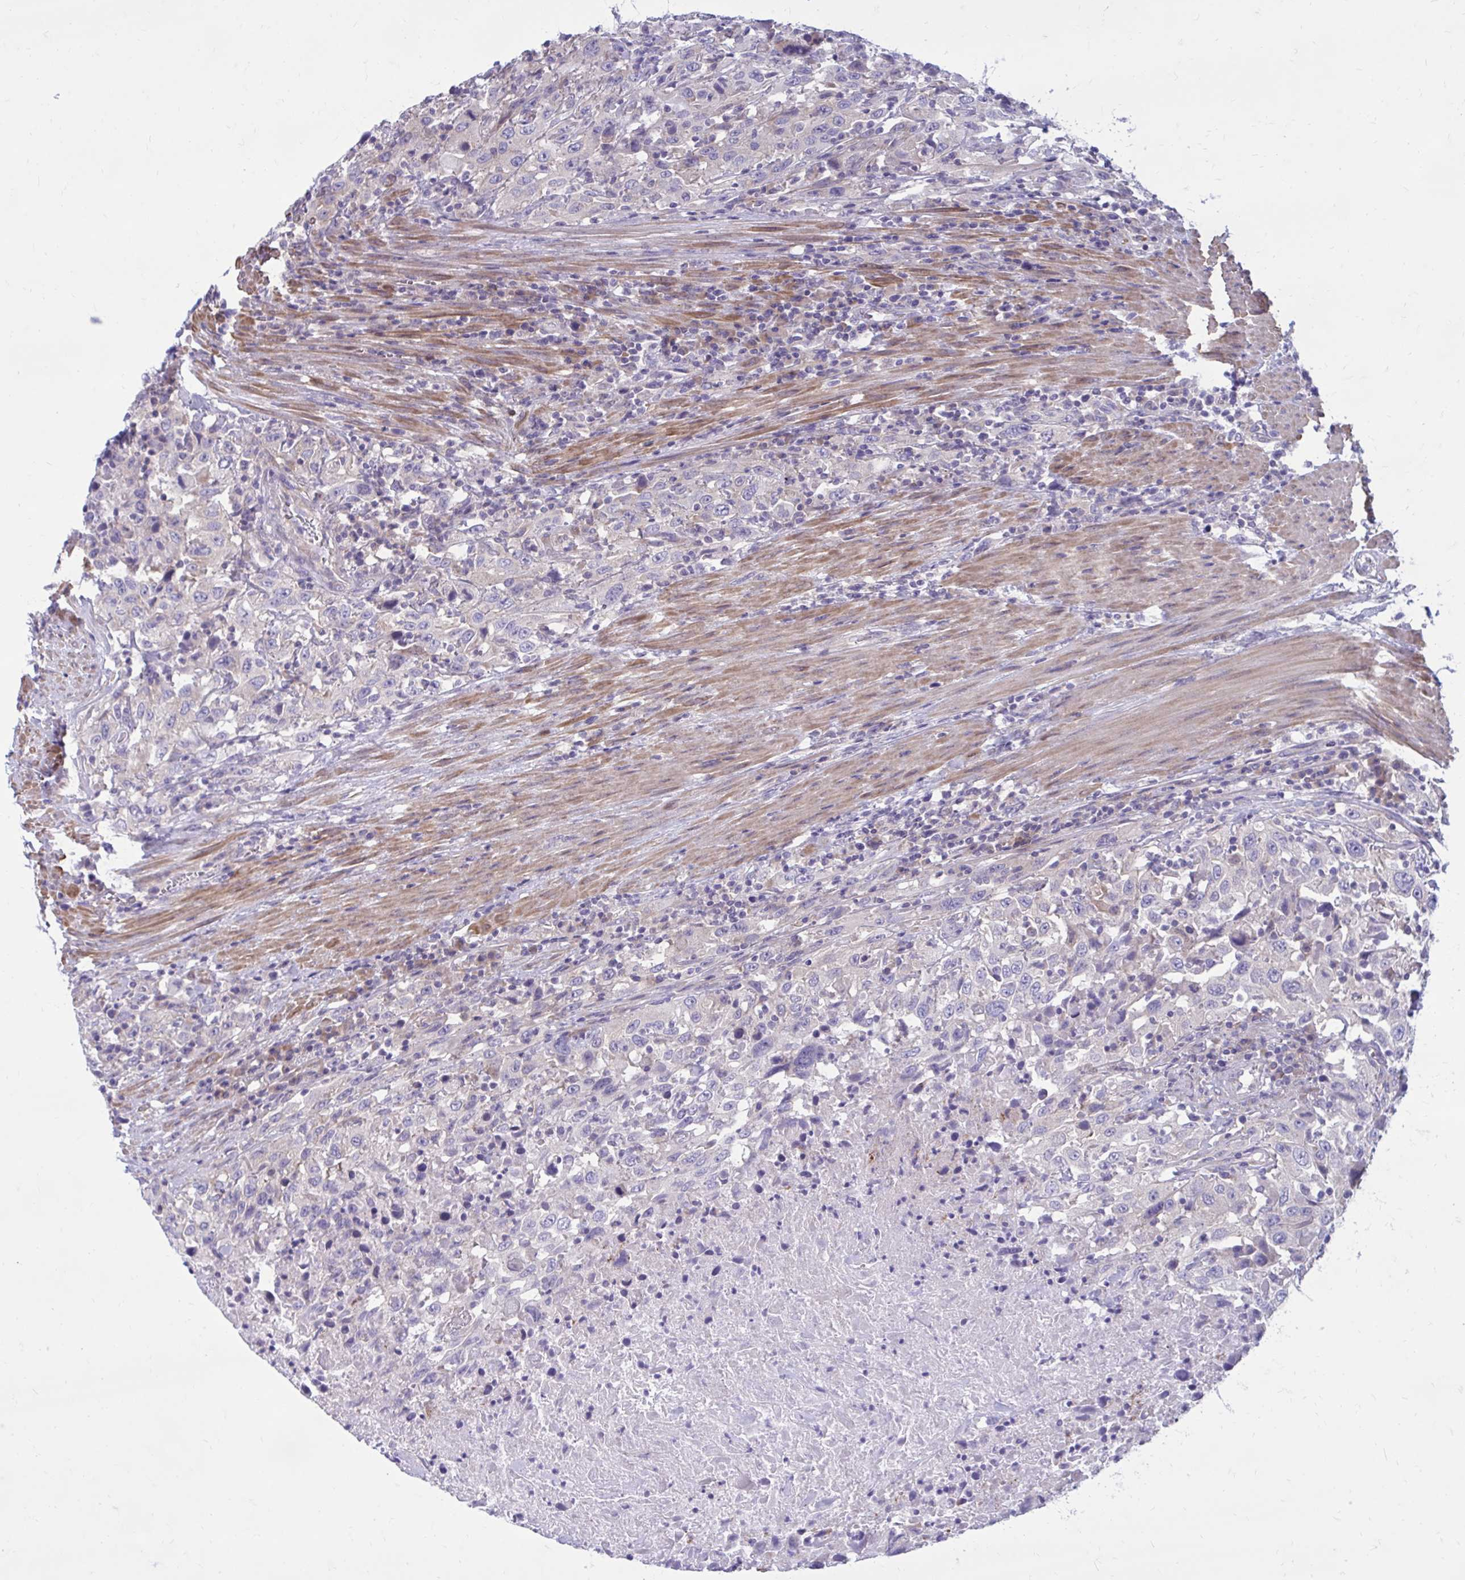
{"staining": {"intensity": "negative", "quantity": "none", "location": "none"}, "tissue": "urothelial cancer", "cell_type": "Tumor cells", "image_type": "cancer", "snomed": [{"axis": "morphology", "description": "Urothelial carcinoma, High grade"}, {"axis": "topography", "description": "Urinary bladder"}], "caption": "The micrograph demonstrates no significant positivity in tumor cells of urothelial cancer. (DAB immunohistochemistry, high magnification).", "gene": "GIGYF2", "patient": {"sex": "male", "age": 61}}